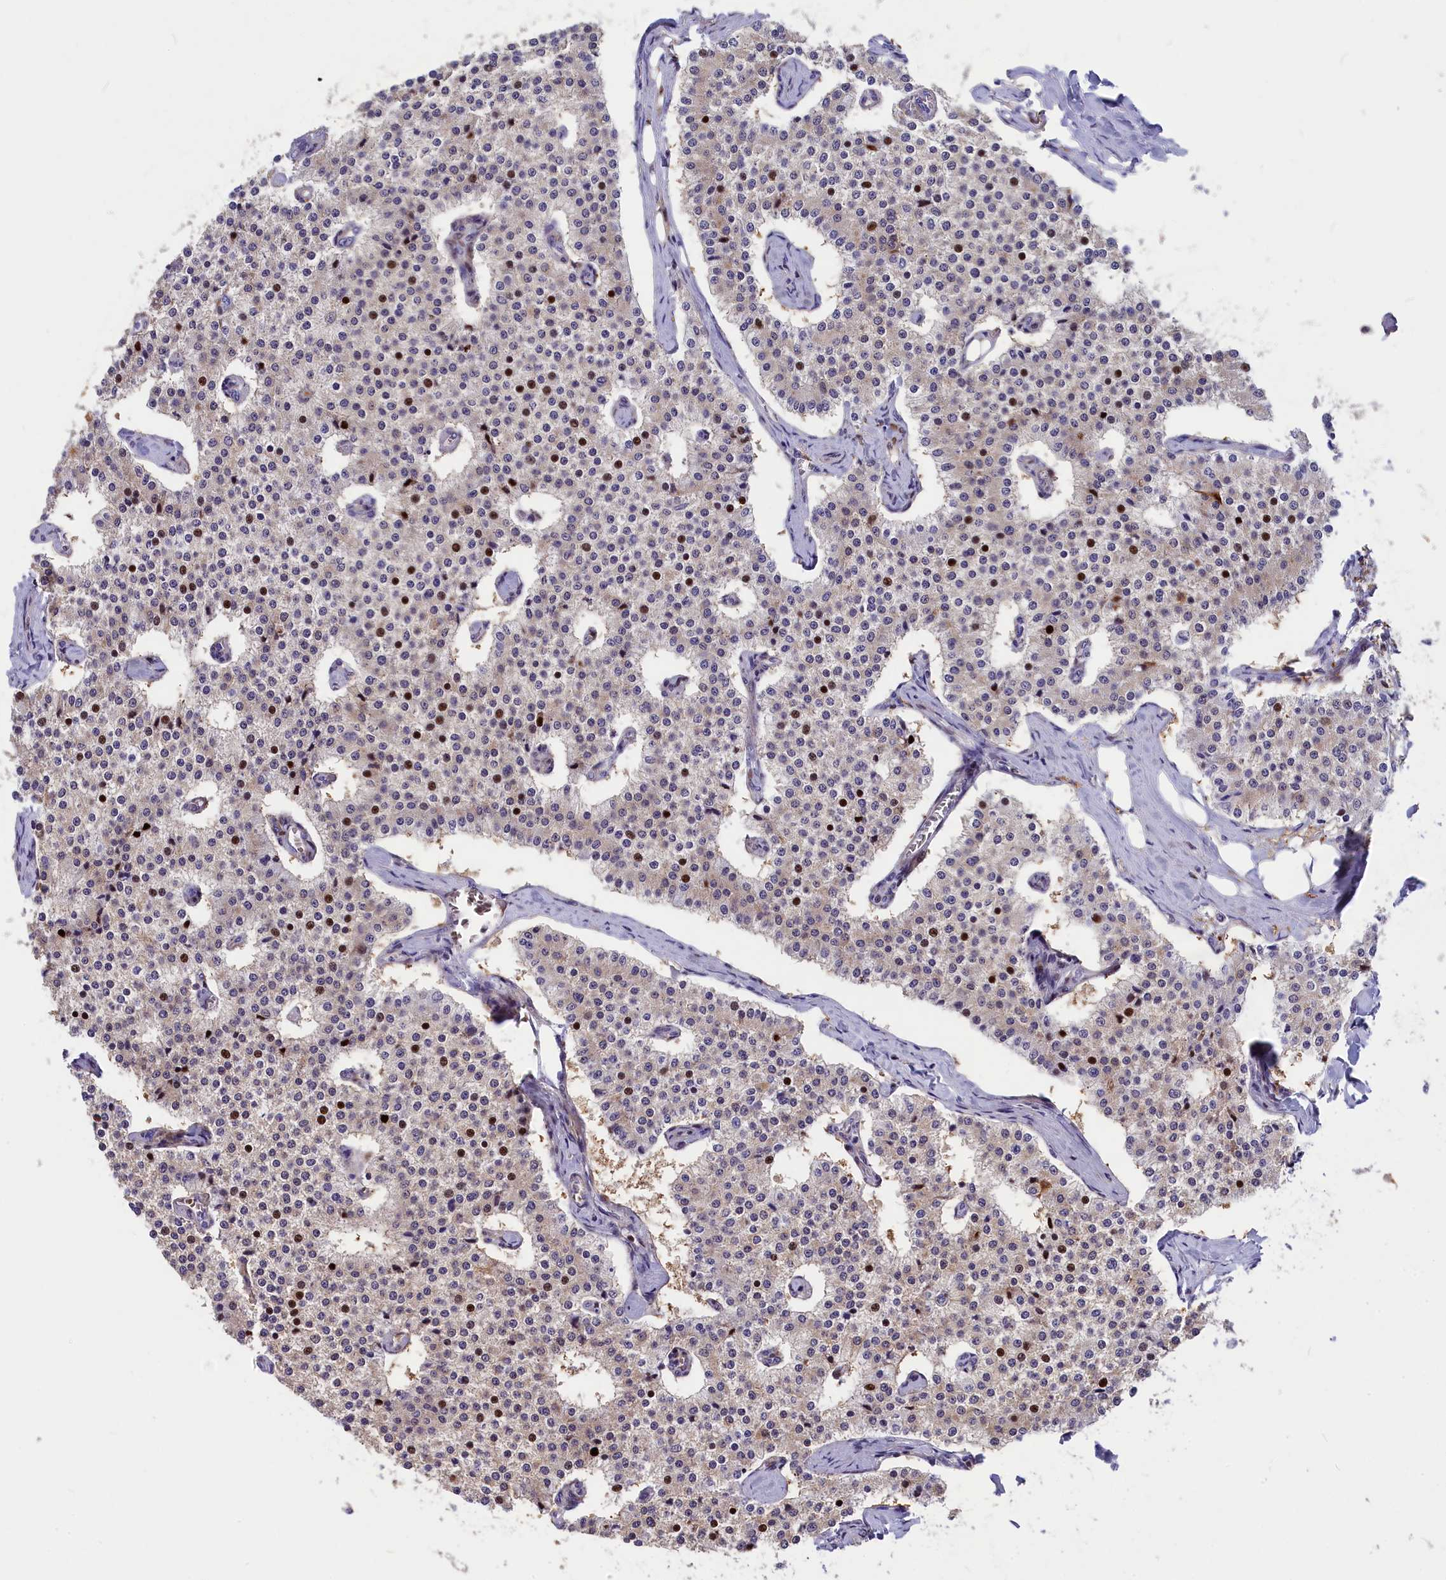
{"staining": {"intensity": "moderate", "quantity": "<25%", "location": "nuclear"}, "tissue": "carcinoid", "cell_type": "Tumor cells", "image_type": "cancer", "snomed": [{"axis": "morphology", "description": "Carcinoid, malignant, NOS"}, {"axis": "topography", "description": "Colon"}], "caption": "Immunohistochemistry (IHC) of carcinoid (malignant) shows low levels of moderate nuclear staining in about <25% of tumor cells.", "gene": "NKPD1", "patient": {"sex": "female", "age": 52}}